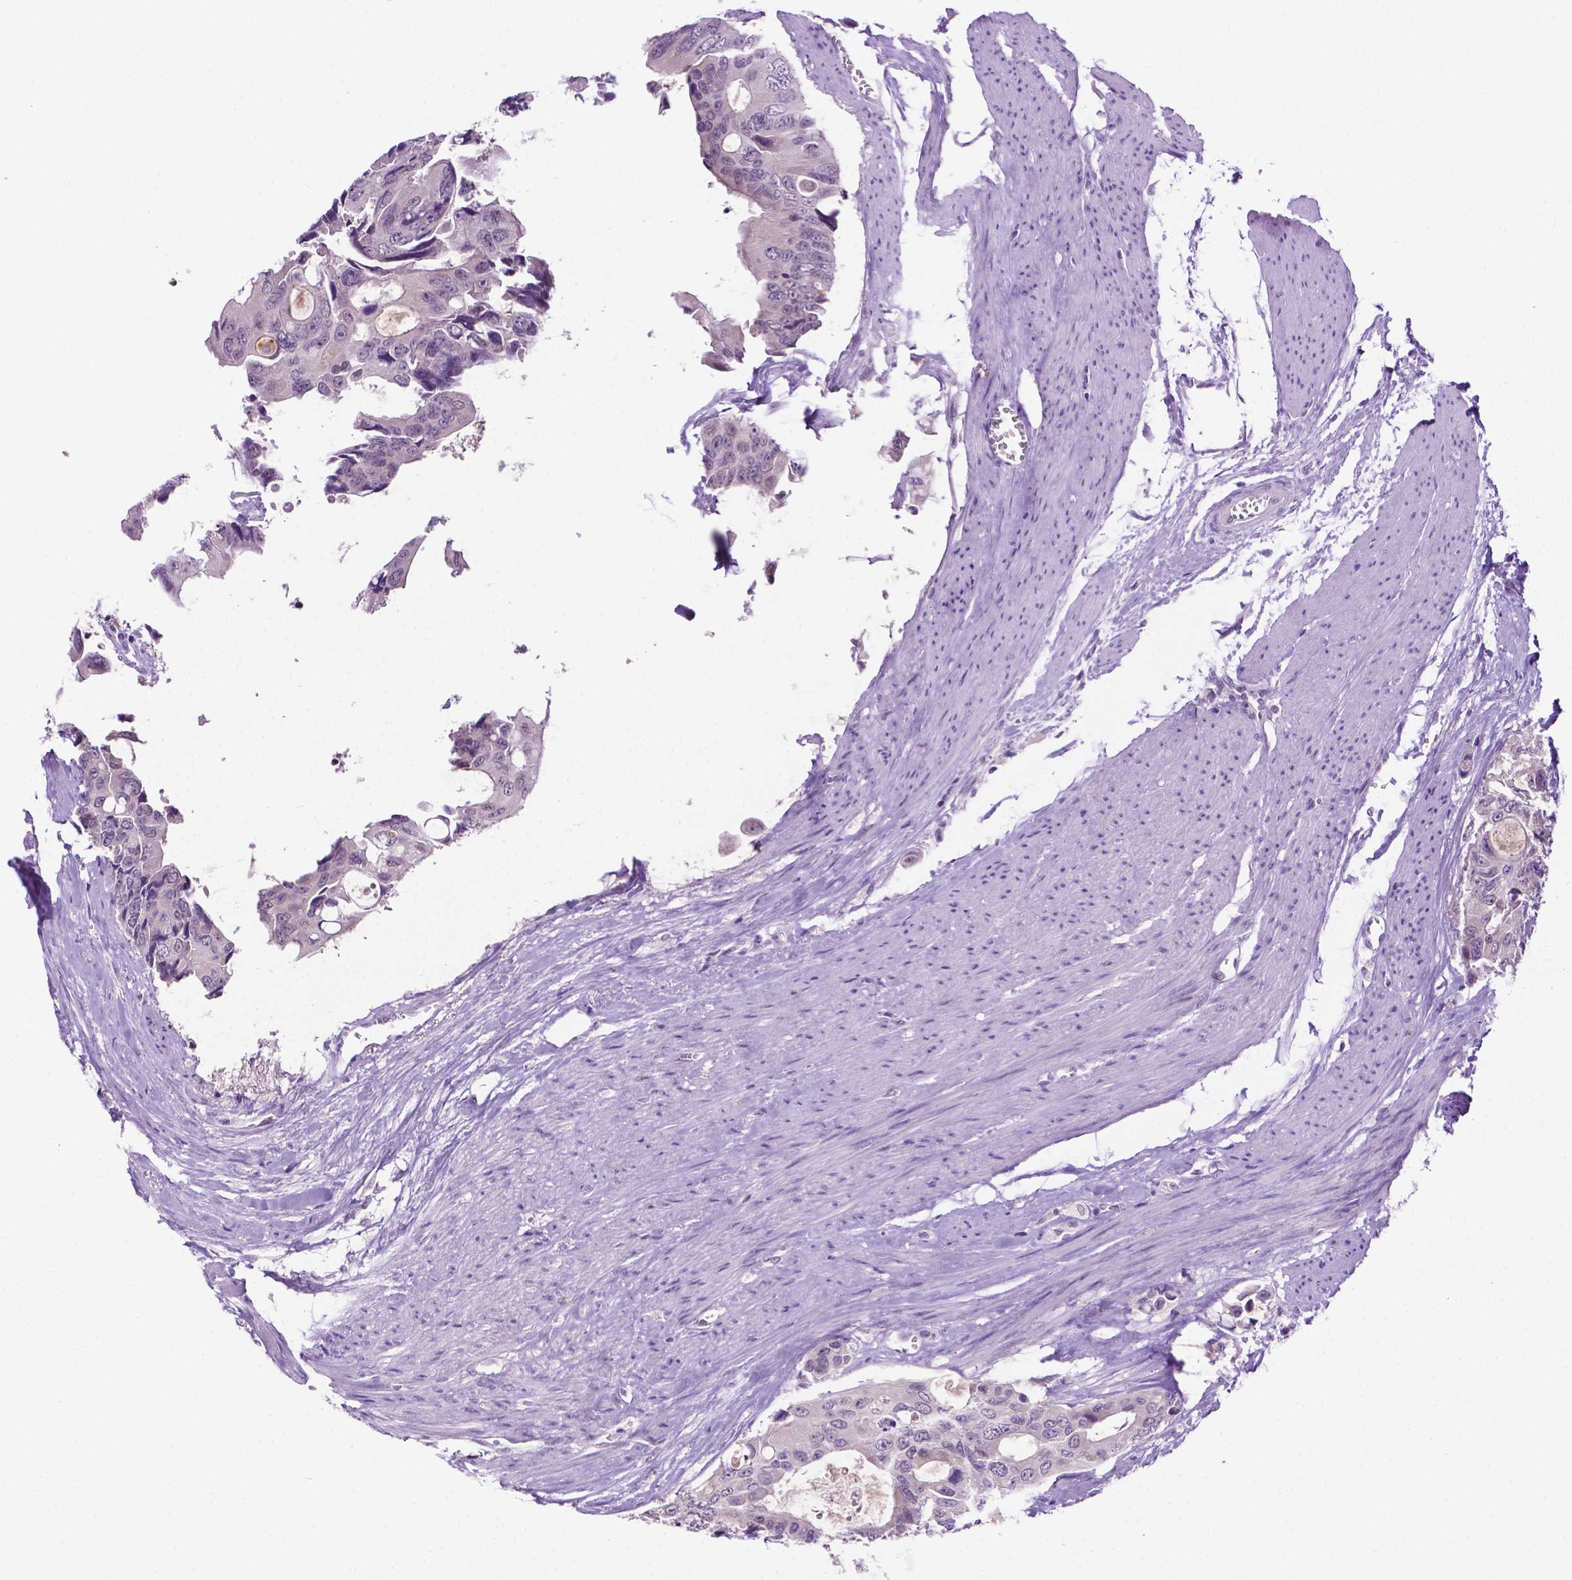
{"staining": {"intensity": "negative", "quantity": "none", "location": "none"}, "tissue": "colorectal cancer", "cell_type": "Tumor cells", "image_type": "cancer", "snomed": [{"axis": "morphology", "description": "Adenocarcinoma, NOS"}, {"axis": "topography", "description": "Rectum"}], "caption": "Immunohistochemistry (IHC) of colorectal adenocarcinoma displays no expression in tumor cells.", "gene": "MMP27", "patient": {"sex": "male", "age": 76}}